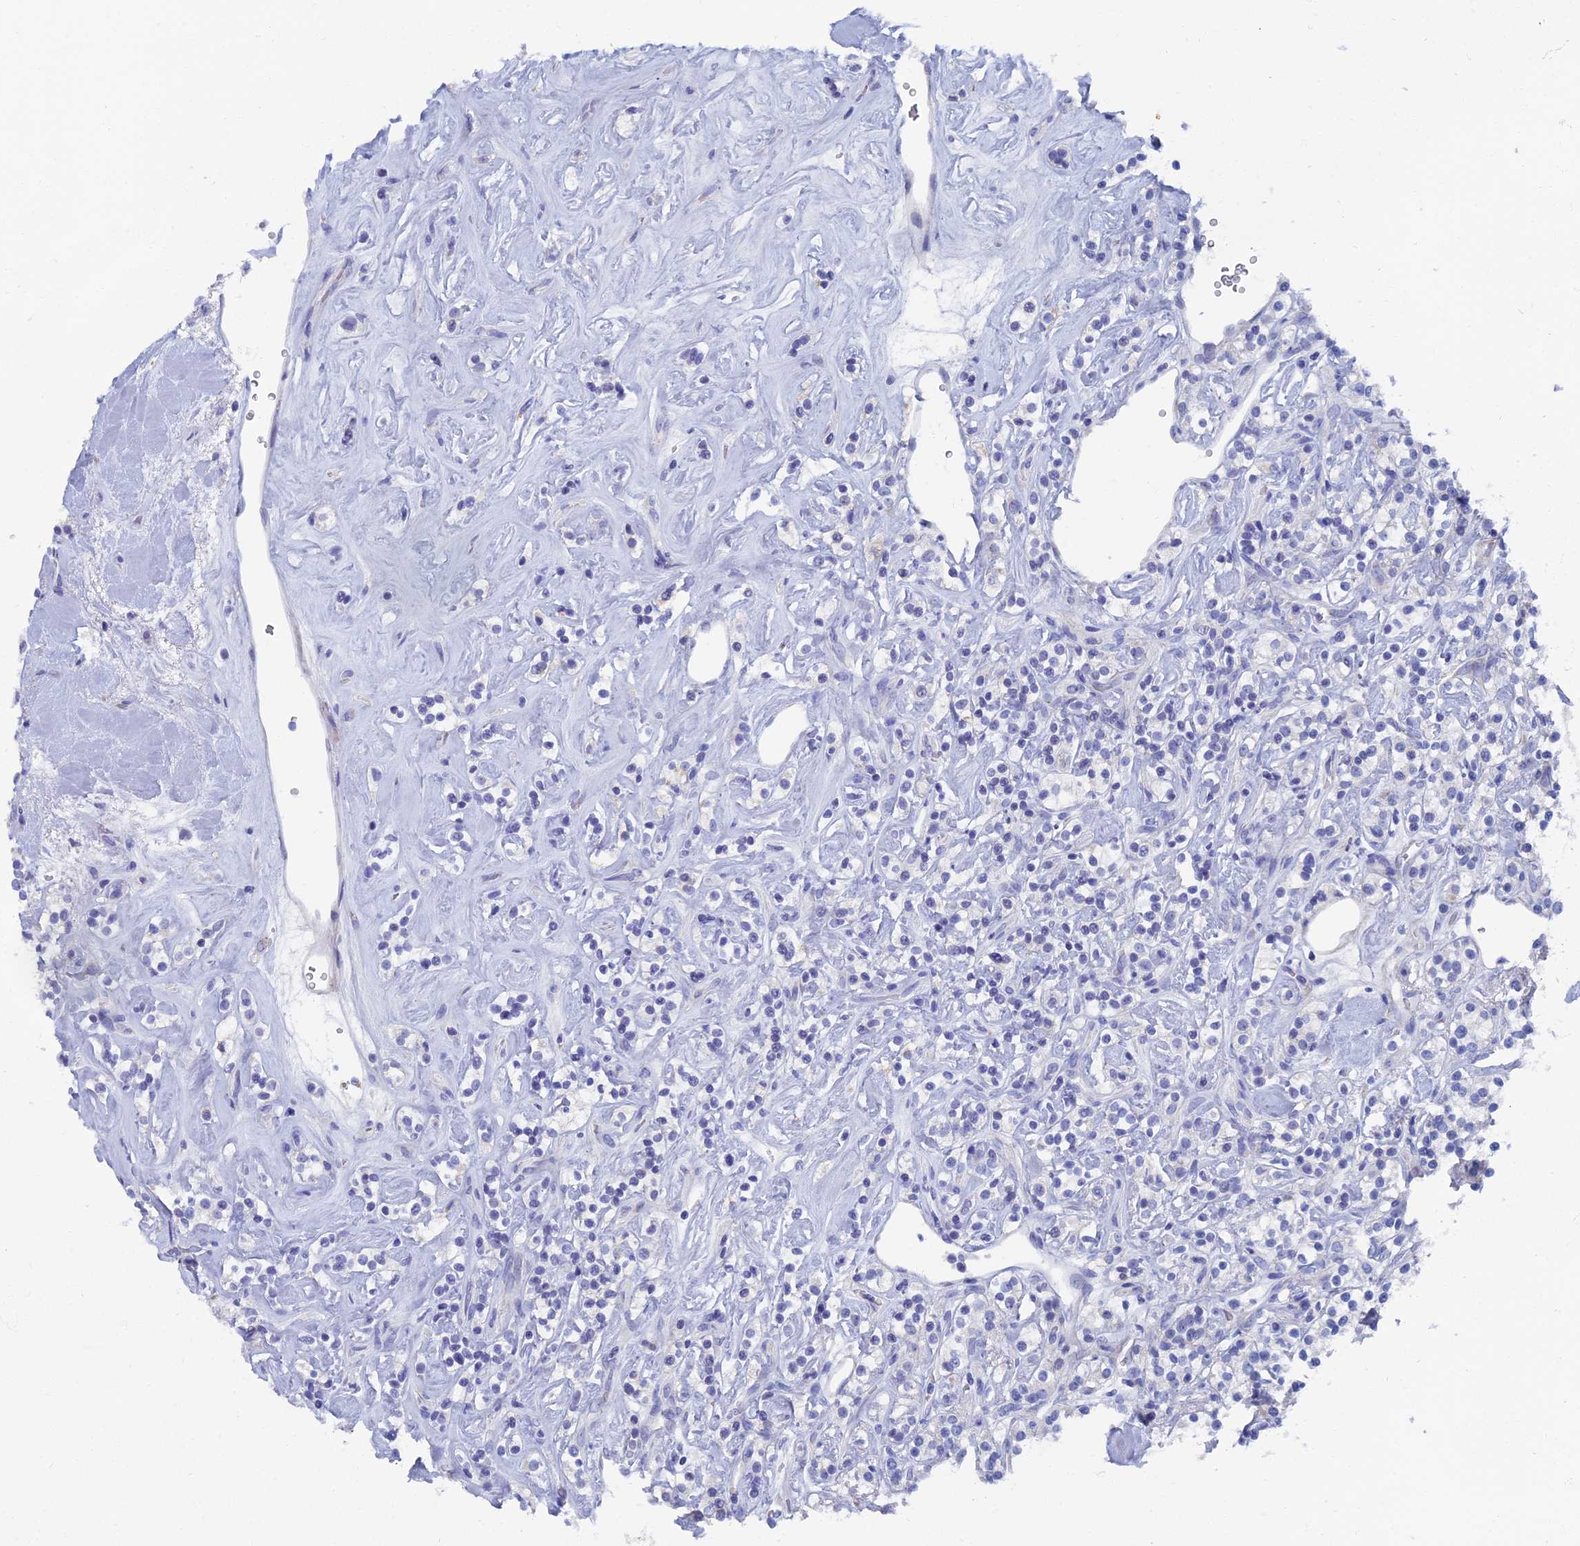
{"staining": {"intensity": "negative", "quantity": "none", "location": "none"}, "tissue": "renal cancer", "cell_type": "Tumor cells", "image_type": "cancer", "snomed": [{"axis": "morphology", "description": "Adenocarcinoma, NOS"}, {"axis": "topography", "description": "Kidney"}], "caption": "A high-resolution photomicrograph shows immunohistochemistry staining of renal adenocarcinoma, which demonstrates no significant positivity in tumor cells. (IHC, brightfield microscopy, high magnification).", "gene": "OAT", "patient": {"sex": "male", "age": 77}}